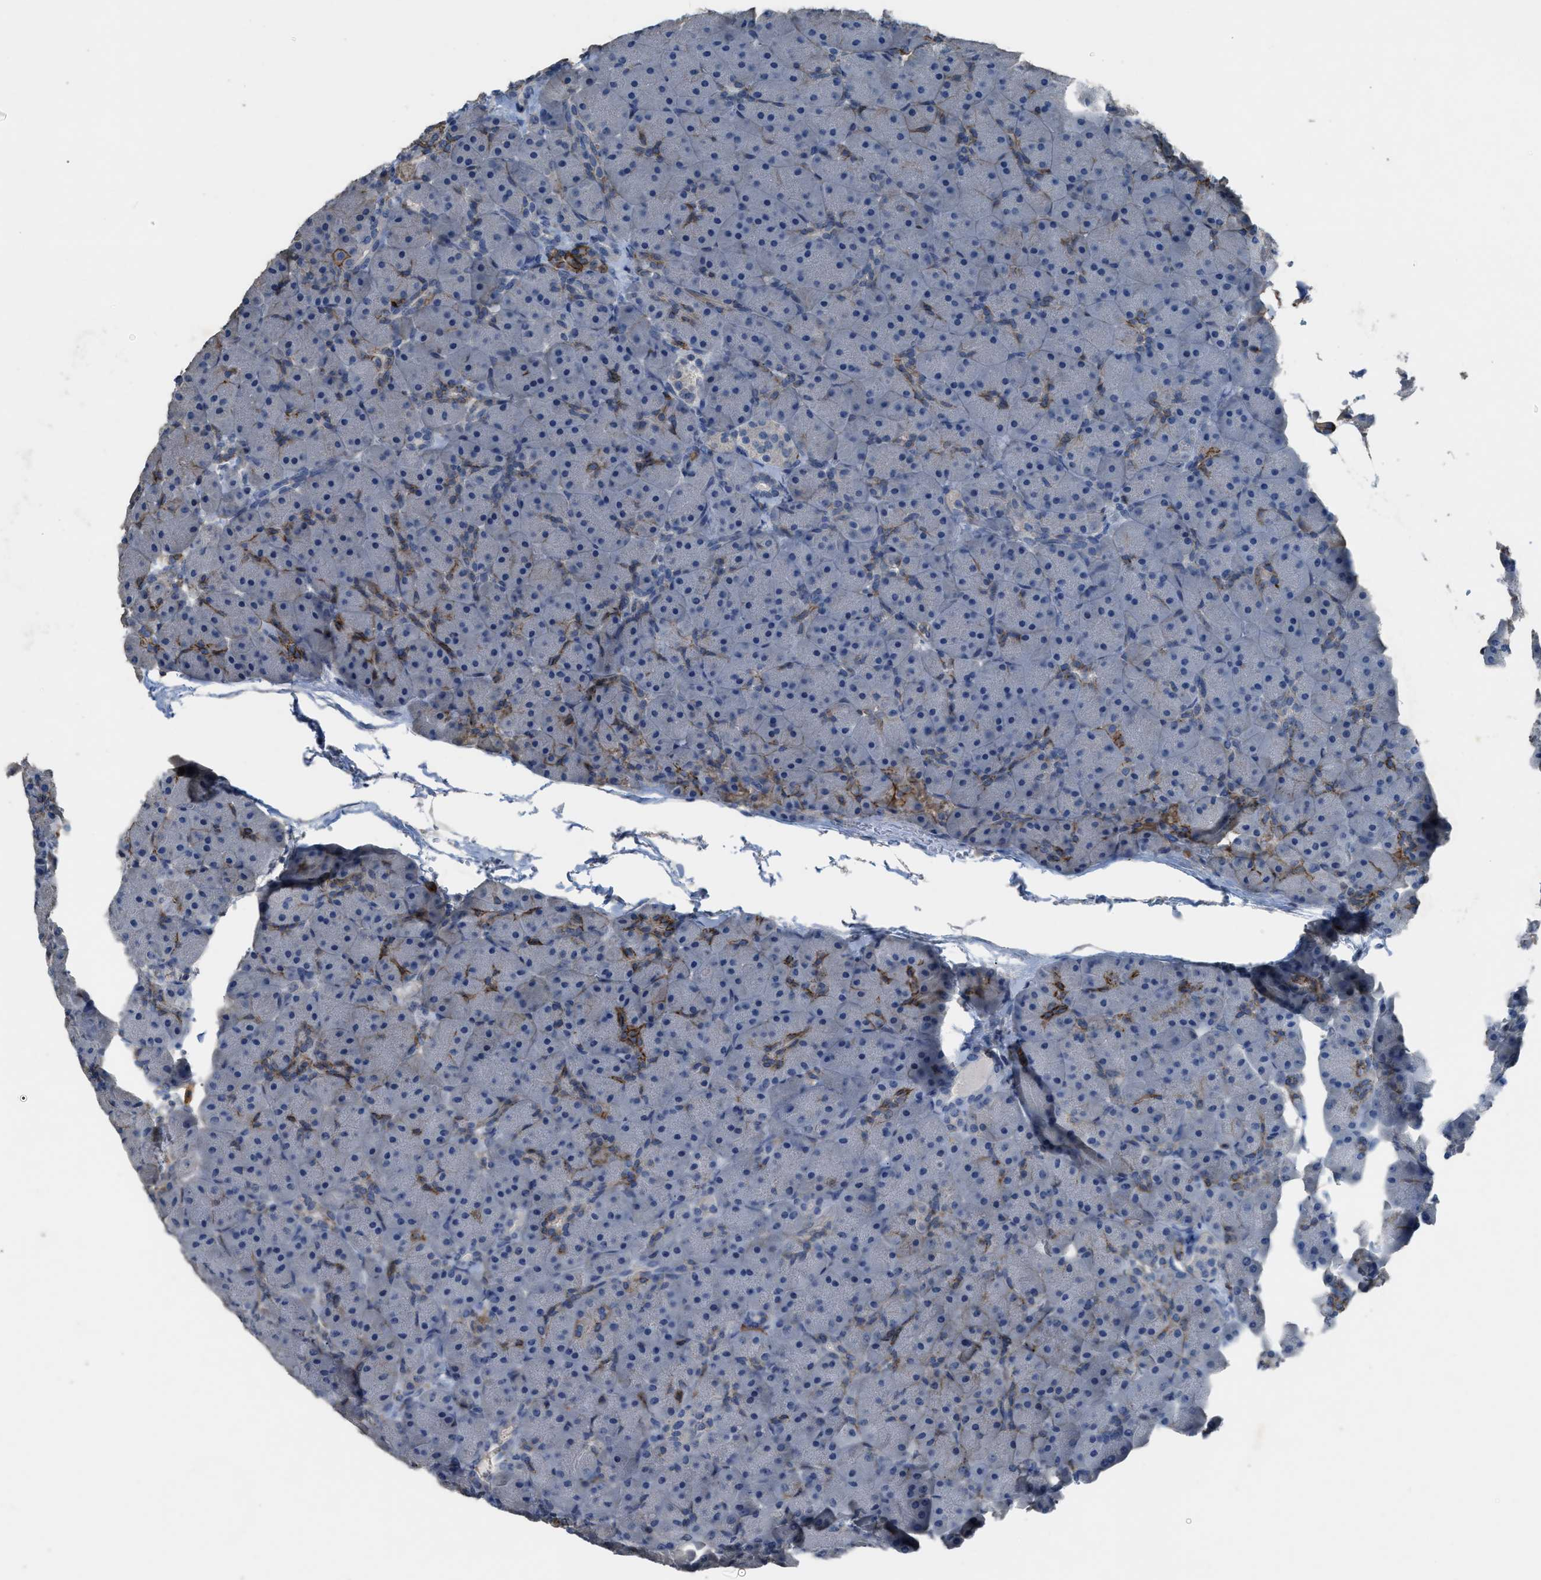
{"staining": {"intensity": "moderate", "quantity": "<25%", "location": "cytoplasmic/membranous"}, "tissue": "pancreas", "cell_type": "Exocrine glandular cells", "image_type": "normal", "snomed": [{"axis": "morphology", "description": "Normal tissue, NOS"}, {"axis": "topography", "description": "Pancreas"}], "caption": "High-magnification brightfield microscopy of benign pancreas stained with DAB (brown) and counterstained with hematoxylin (blue). exocrine glandular cells exhibit moderate cytoplasmic/membranous staining is appreciated in approximately<25% of cells.", "gene": "OR51E1", "patient": {"sex": "male", "age": 66}}